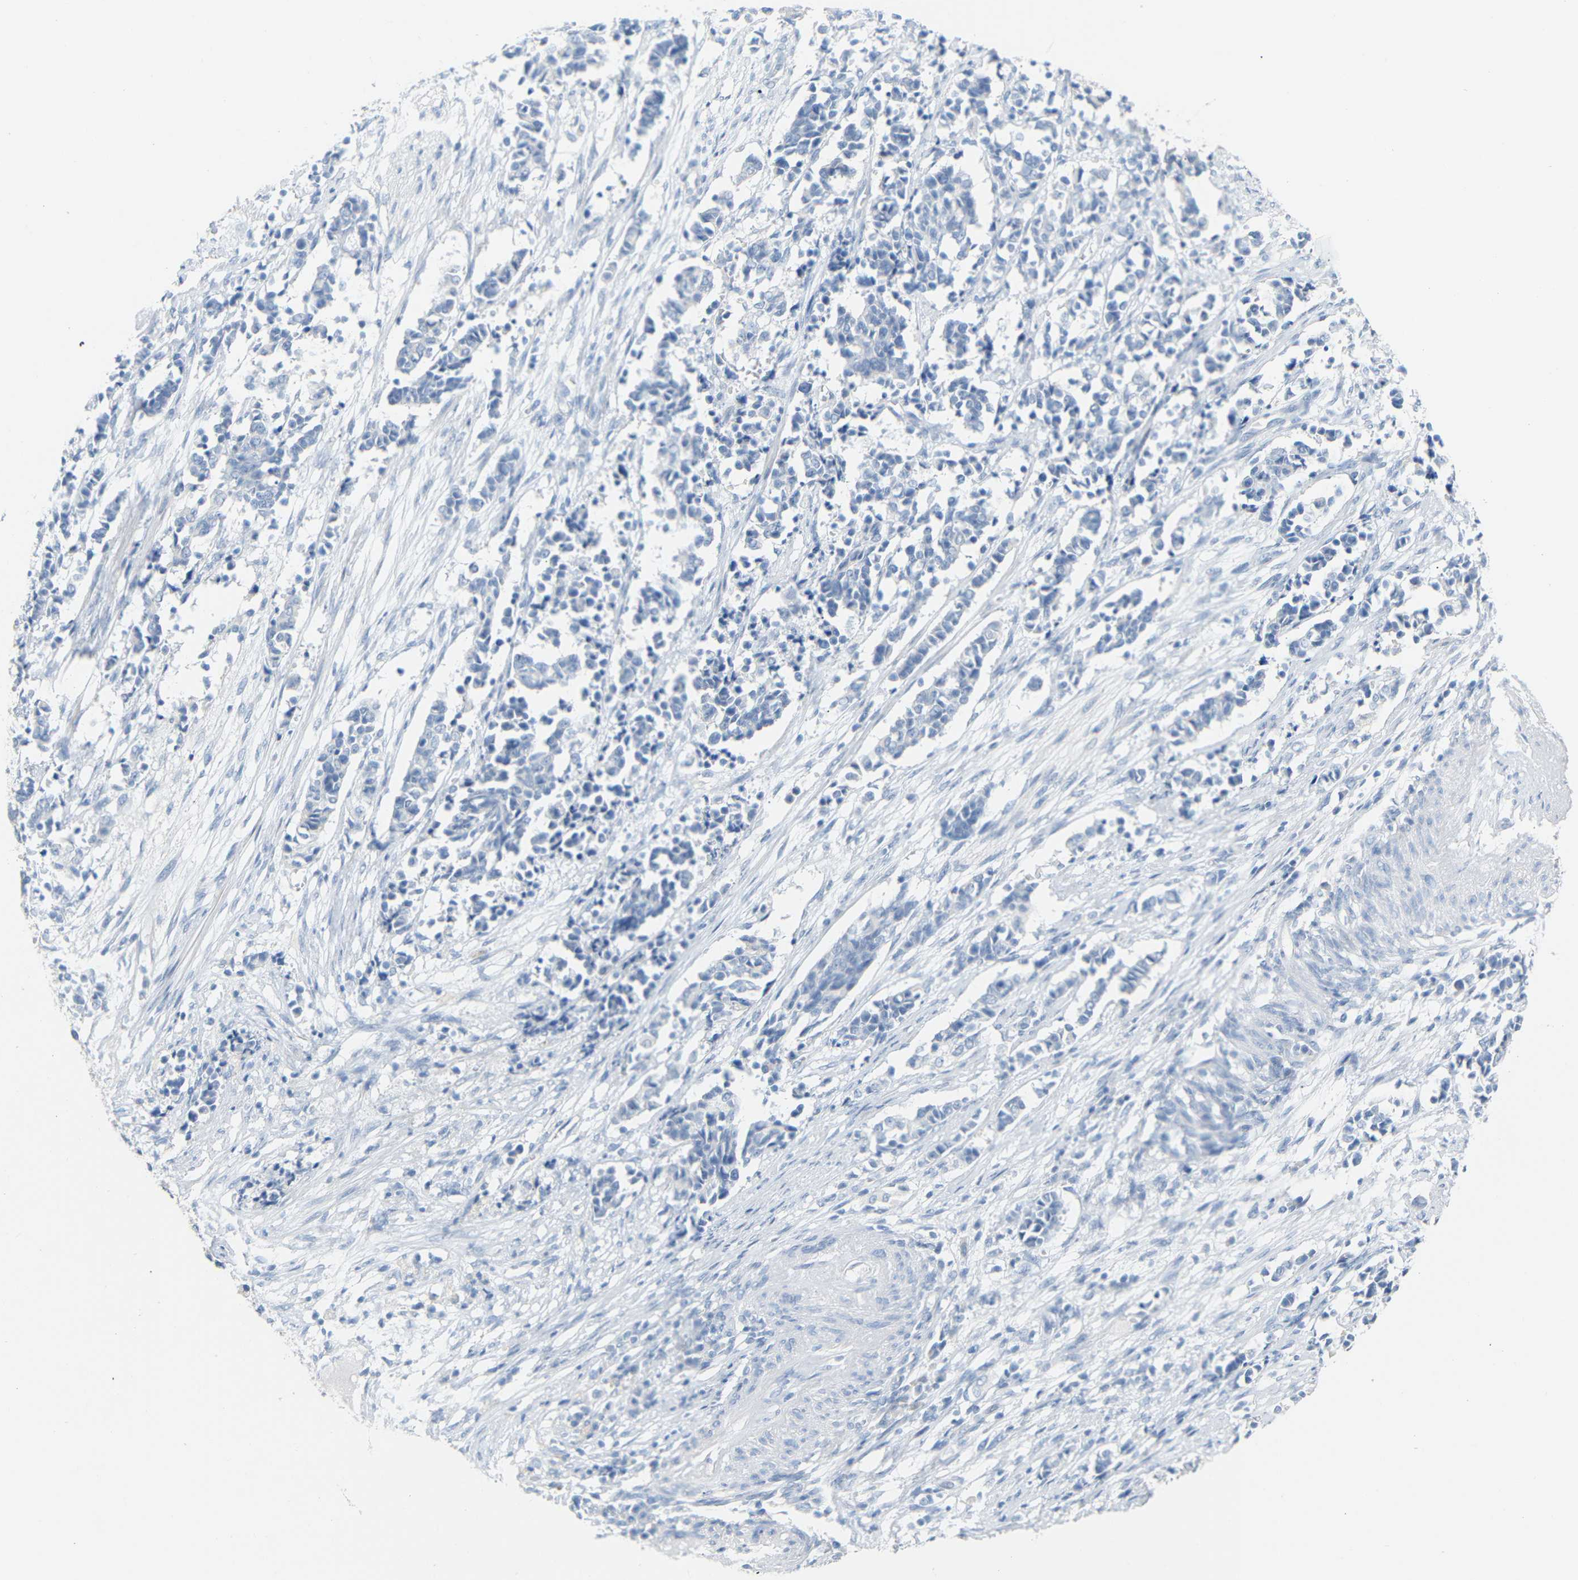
{"staining": {"intensity": "negative", "quantity": "none", "location": "none"}, "tissue": "cervical cancer", "cell_type": "Tumor cells", "image_type": "cancer", "snomed": [{"axis": "morphology", "description": "Squamous cell carcinoma, NOS"}, {"axis": "topography", "description": "Cervix"}], "caption": "This is an immunohistochemistry (IHC) micrograph of cervical cancer. There is no positivity in tumor cells.", "gene": "OPN1SW", "patient": {"sex": "female", "age": 35}}